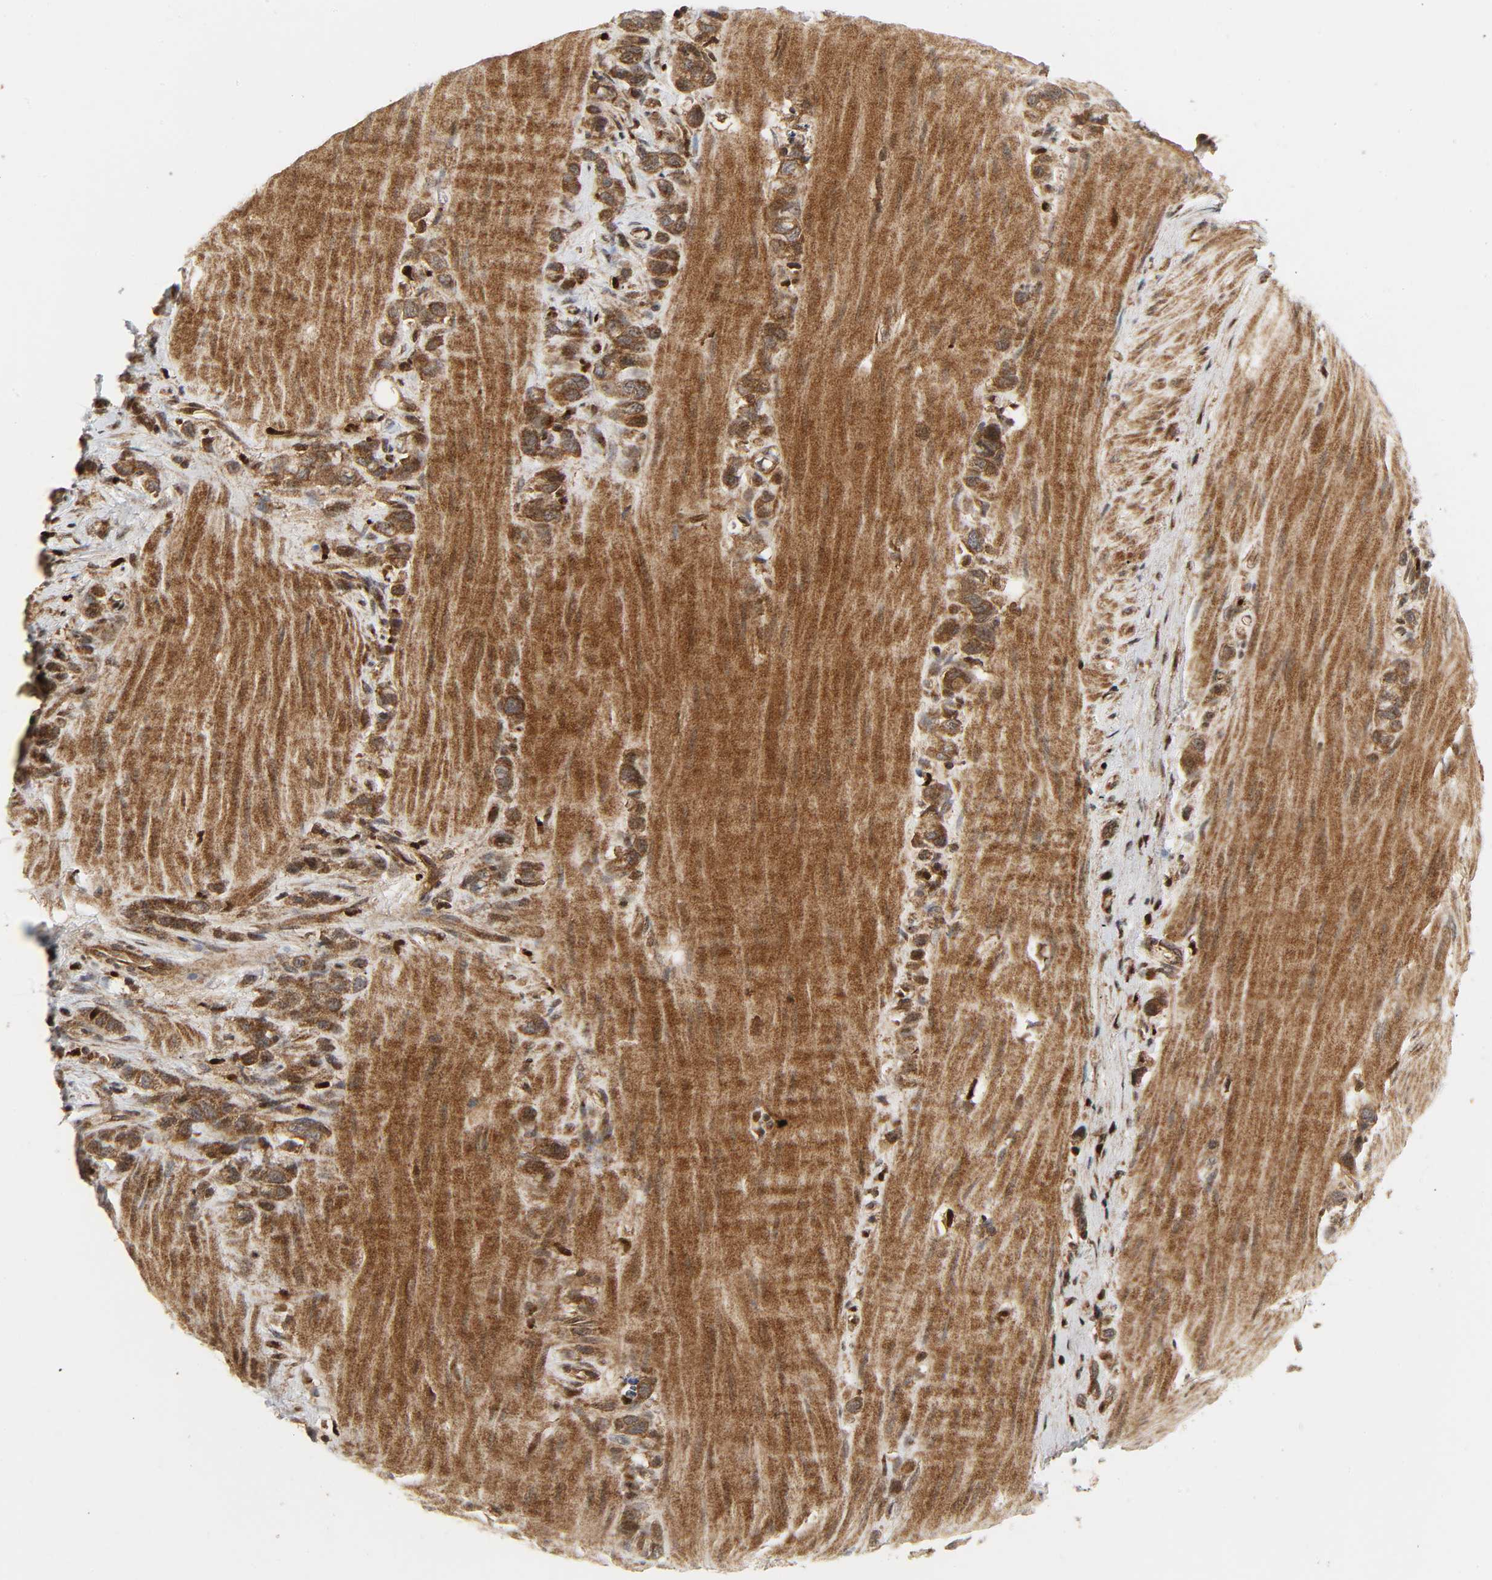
{"staining": {"intensity": "strong", "quantity": ">75%", "location": "cytoplasmic/membranous"}, "tissue": "stomach cancer", "cell_type": "Tumor cells", "image_type": "cancer", "snomed": [{"axis": "morphology", "description": "Normal tissue, NOS"}, {"axis": "morphology", "description": "Adenocarcinoma, NOS"}, {"axis": "morphology", "description": "Adenocarcinoma, High grade"}, {"axis": "topography", "description": "Stomach, upper"}, {"axis": "topography", "description": "Stomach"}], "caption": "Strong cytoplasmic/membranous staining is seen in approximately >75% of tumor cells in high-grade adenocarcinoma (stomach).", "gene": "CHUK", "patient": {"sex": "female", "age": 65}}